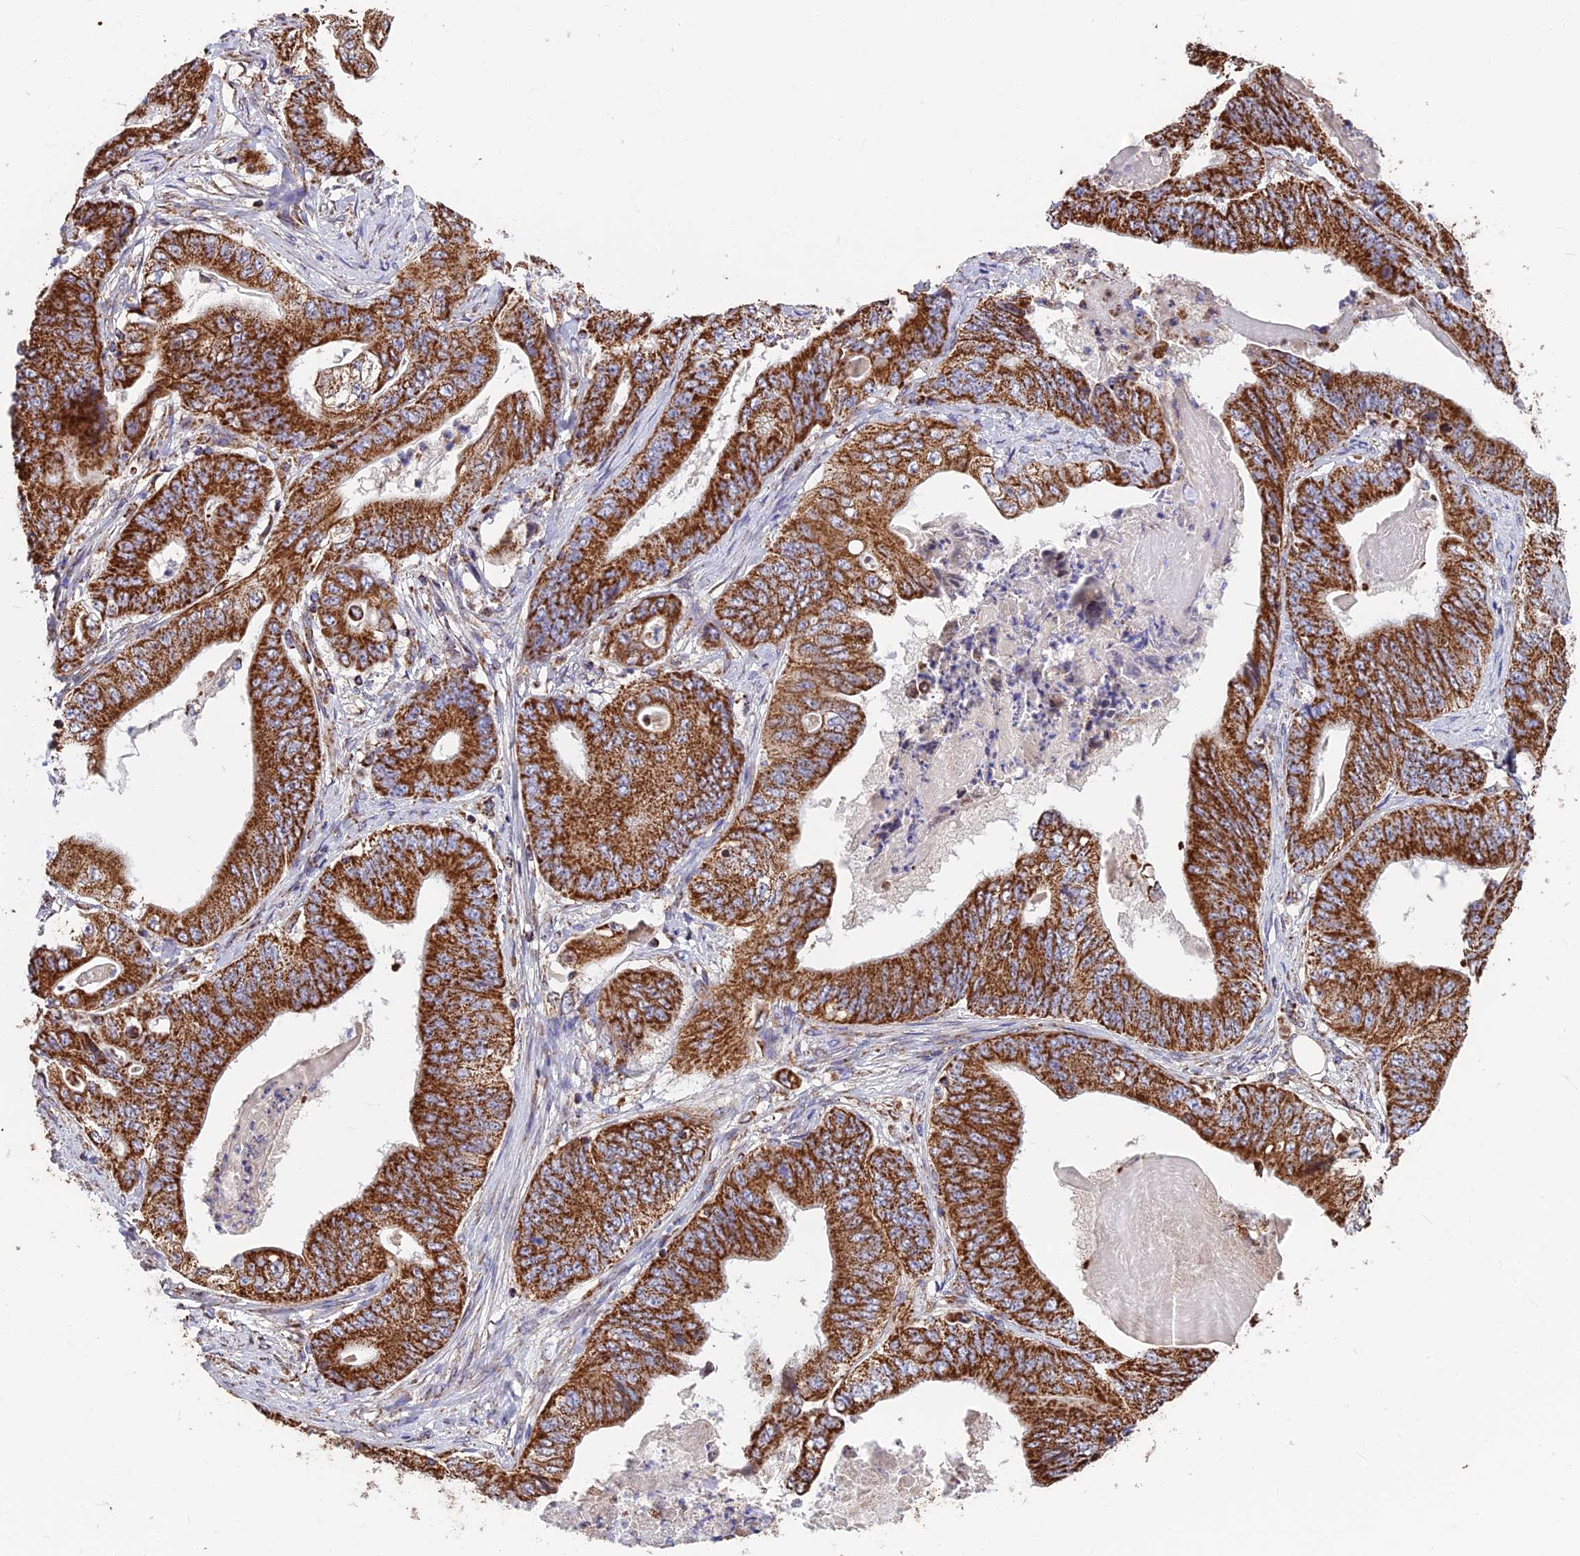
{"staining": {"intensity": "strong", "quantity": ">75%", "location": "cytoplasmic/membranous"}, "tissue": "stomach cancer", "cell_type": "Tumor cells", "image_type": "cancer", "snomed": [{"axis": "morphology", "description": "Adenocarcinoma, NOS"}, {"axis": "topography", "description": "Stomach"}], "caption": "Strong cytoplasmic/membranous staining for a protein is seen in about >75% of tumor cells of adenocarcinoma (stomach) using immunohistochemistry.", "gene": "CS", "patient": {"sex": "female", "age": 73}}